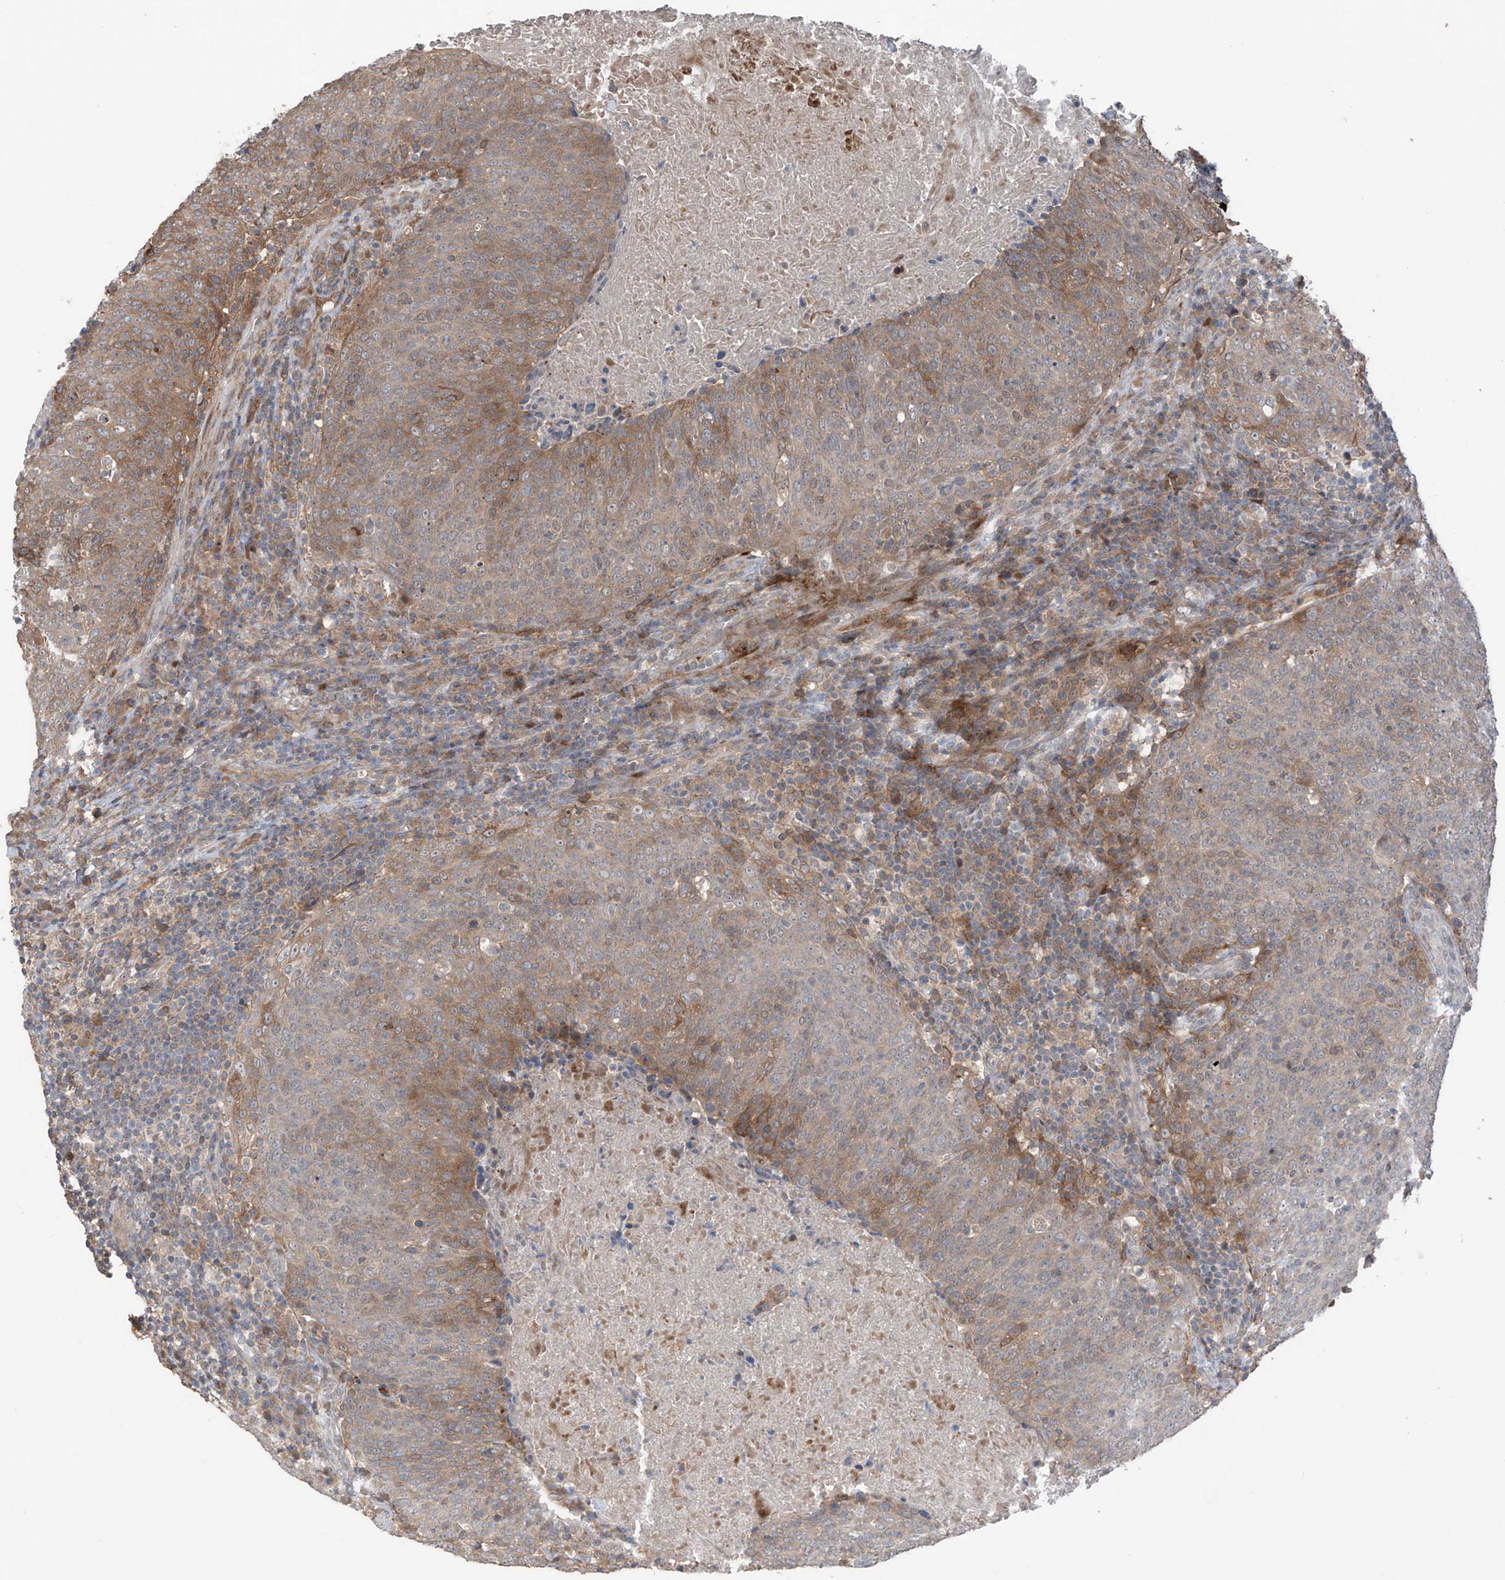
{"staining": {"intensity": "moderate", "quantity": "25%-75%", "location": "cytoplasmic/membranous"}, "tissue": "head and neck cancer", "cell_type": "Tumor cells", "image_type": "cancer", "snomed": [{"axis": "morphology", "description": "Squamous cell carcinoma, NOS"}, {"axis": "morphology", "description": "Squamous cell carcinoma, metastatic, NOS"}, {"axis": "topography", "description": "Lymph node"}, {"axis": "topography", "description": "Head-Neck"}], "caption": "About 25%-75% of tumor cells in human metastatic squamous cell carcinoma (head and neck) exhibit moderate cytoplasmic/membranous protein staining as visualized by brown immunohistochemical staining.", "gene": "SAMD3", "patient": {"sex": "male", "age": 62}}